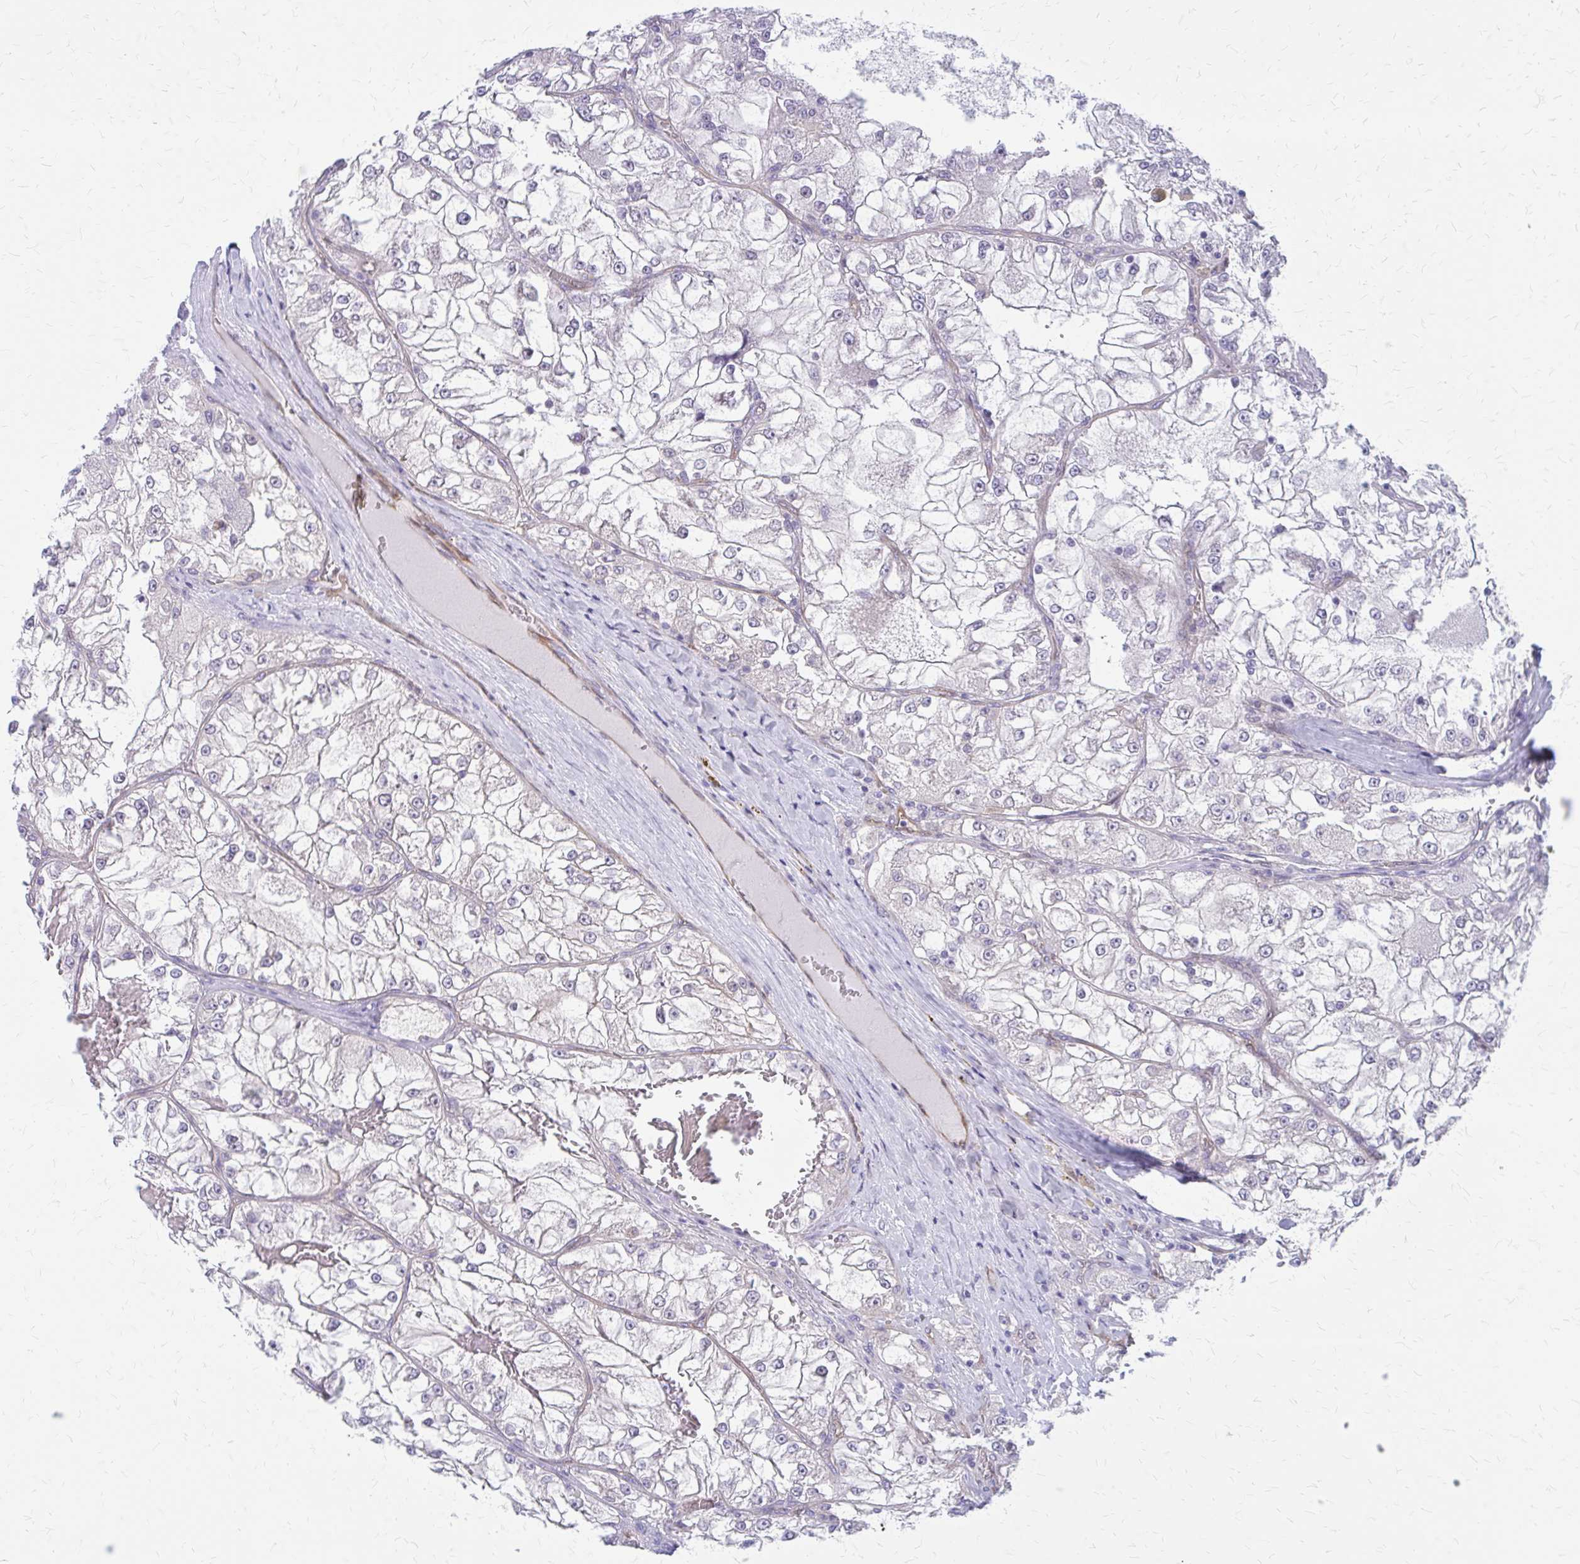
{"staining": {"intensity": "negative", "quantity": "none", "location": "none"}, "tissue": "renal cancer", "cell_type": "Tumor cells", "image_type": "cancer", "snomed": [{"axis": "morphology", "description": "Adenocarcinoma, NOS"}, {"axis": "topography", "description": "Kidney"}], "caption": "Immunohistochemistry (IHC) image of neoplastic tissue: renal cancer stained with DAB (3,3'-diaminobenzidine) demonstrates no significant protein staining in tumor cells.", "gene": "CLIC2", "patient": {"sex": "female", "age": 72}}